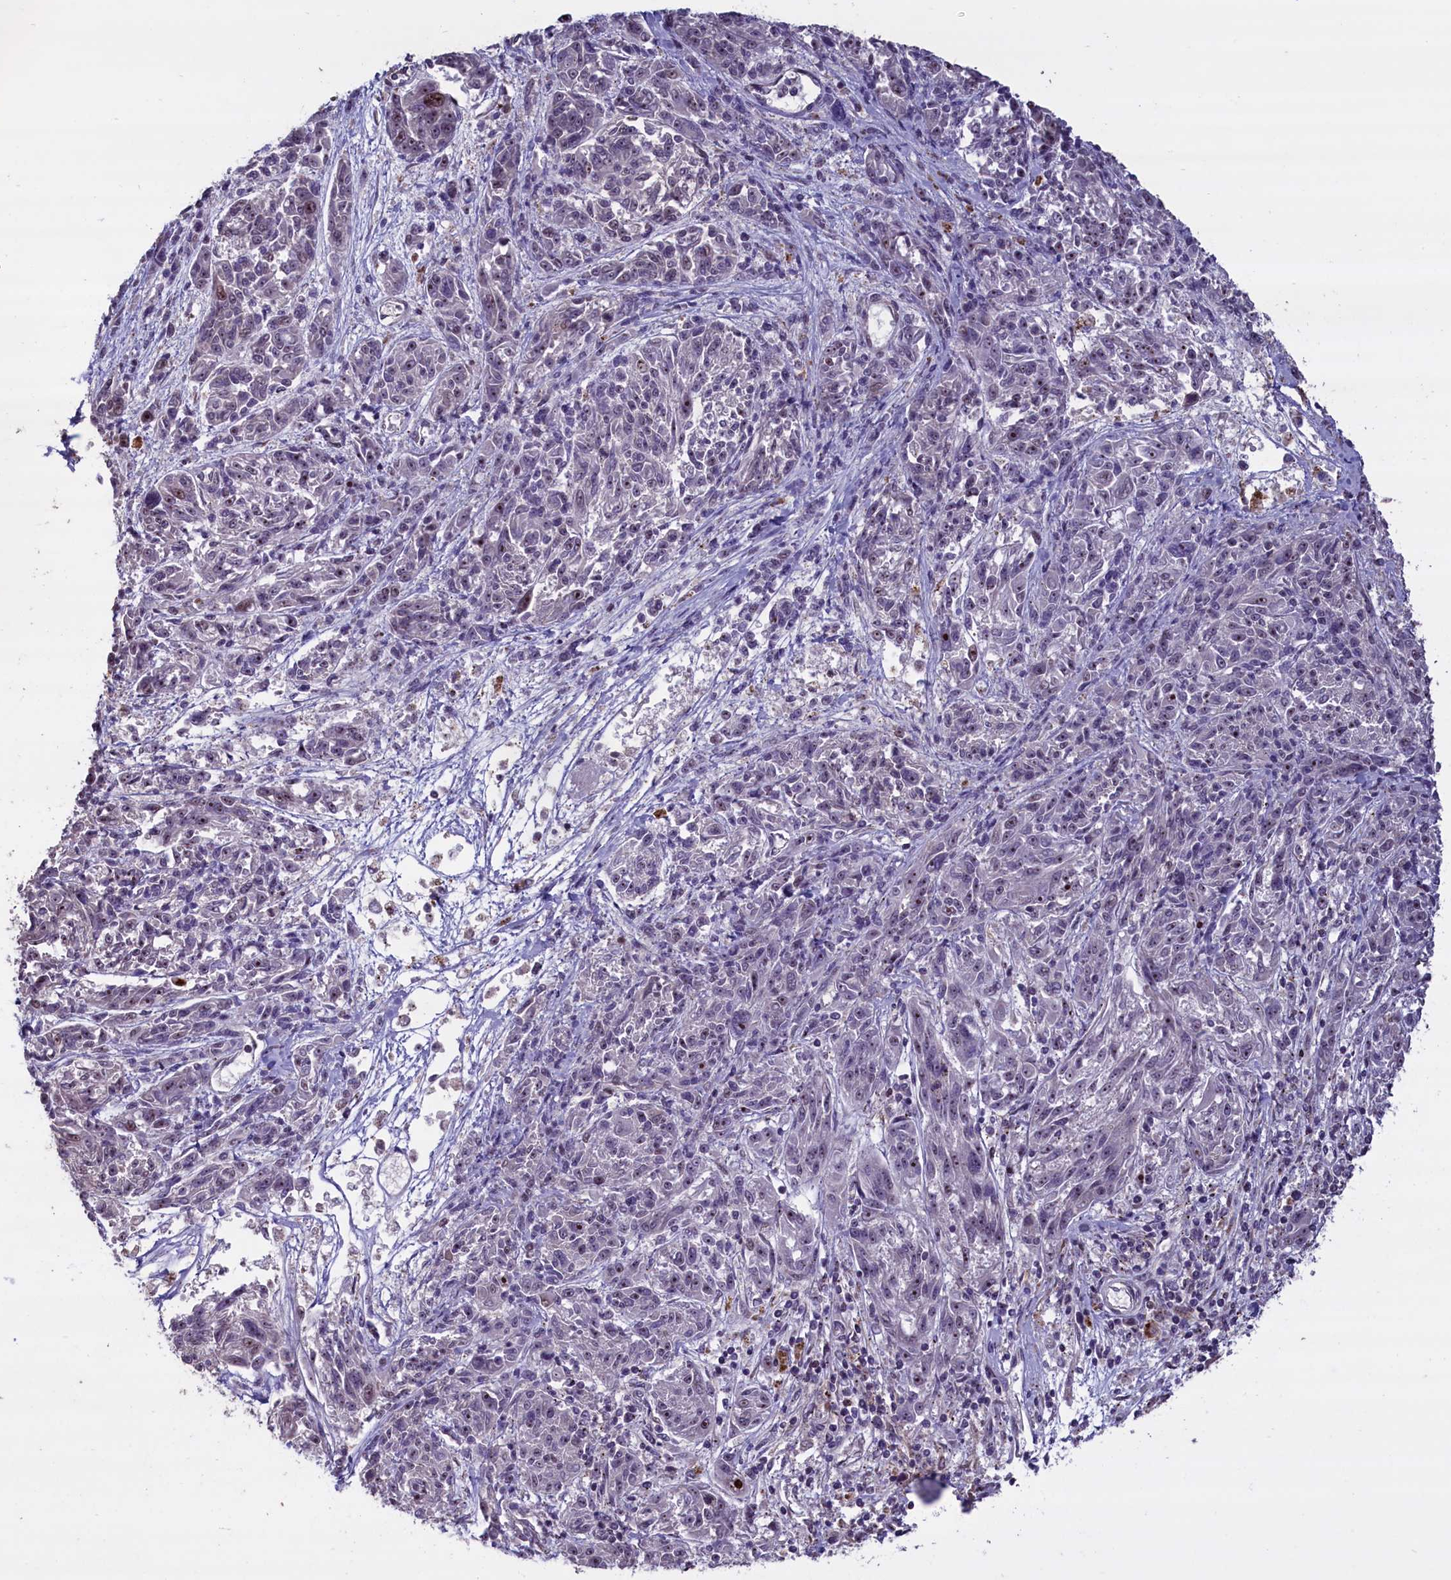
{"staining": {"intensity": "weak", "quantity": "<25%", "location": "nuclear"}, "tissue": "melanoma", "cell_type": "Tumor cells", "image_type": "cancer", "snomed": [{"axis": "morphology", "description": "Malignant melanoma, NOS"}, {"axis": "topography", "description": "Skin"}], "caption": "Histopathology image shows no protein positivity in tumor cells of melanoma tissue.", "gene": "SHFL", "patient": {"sex": "male", "age": 53}}